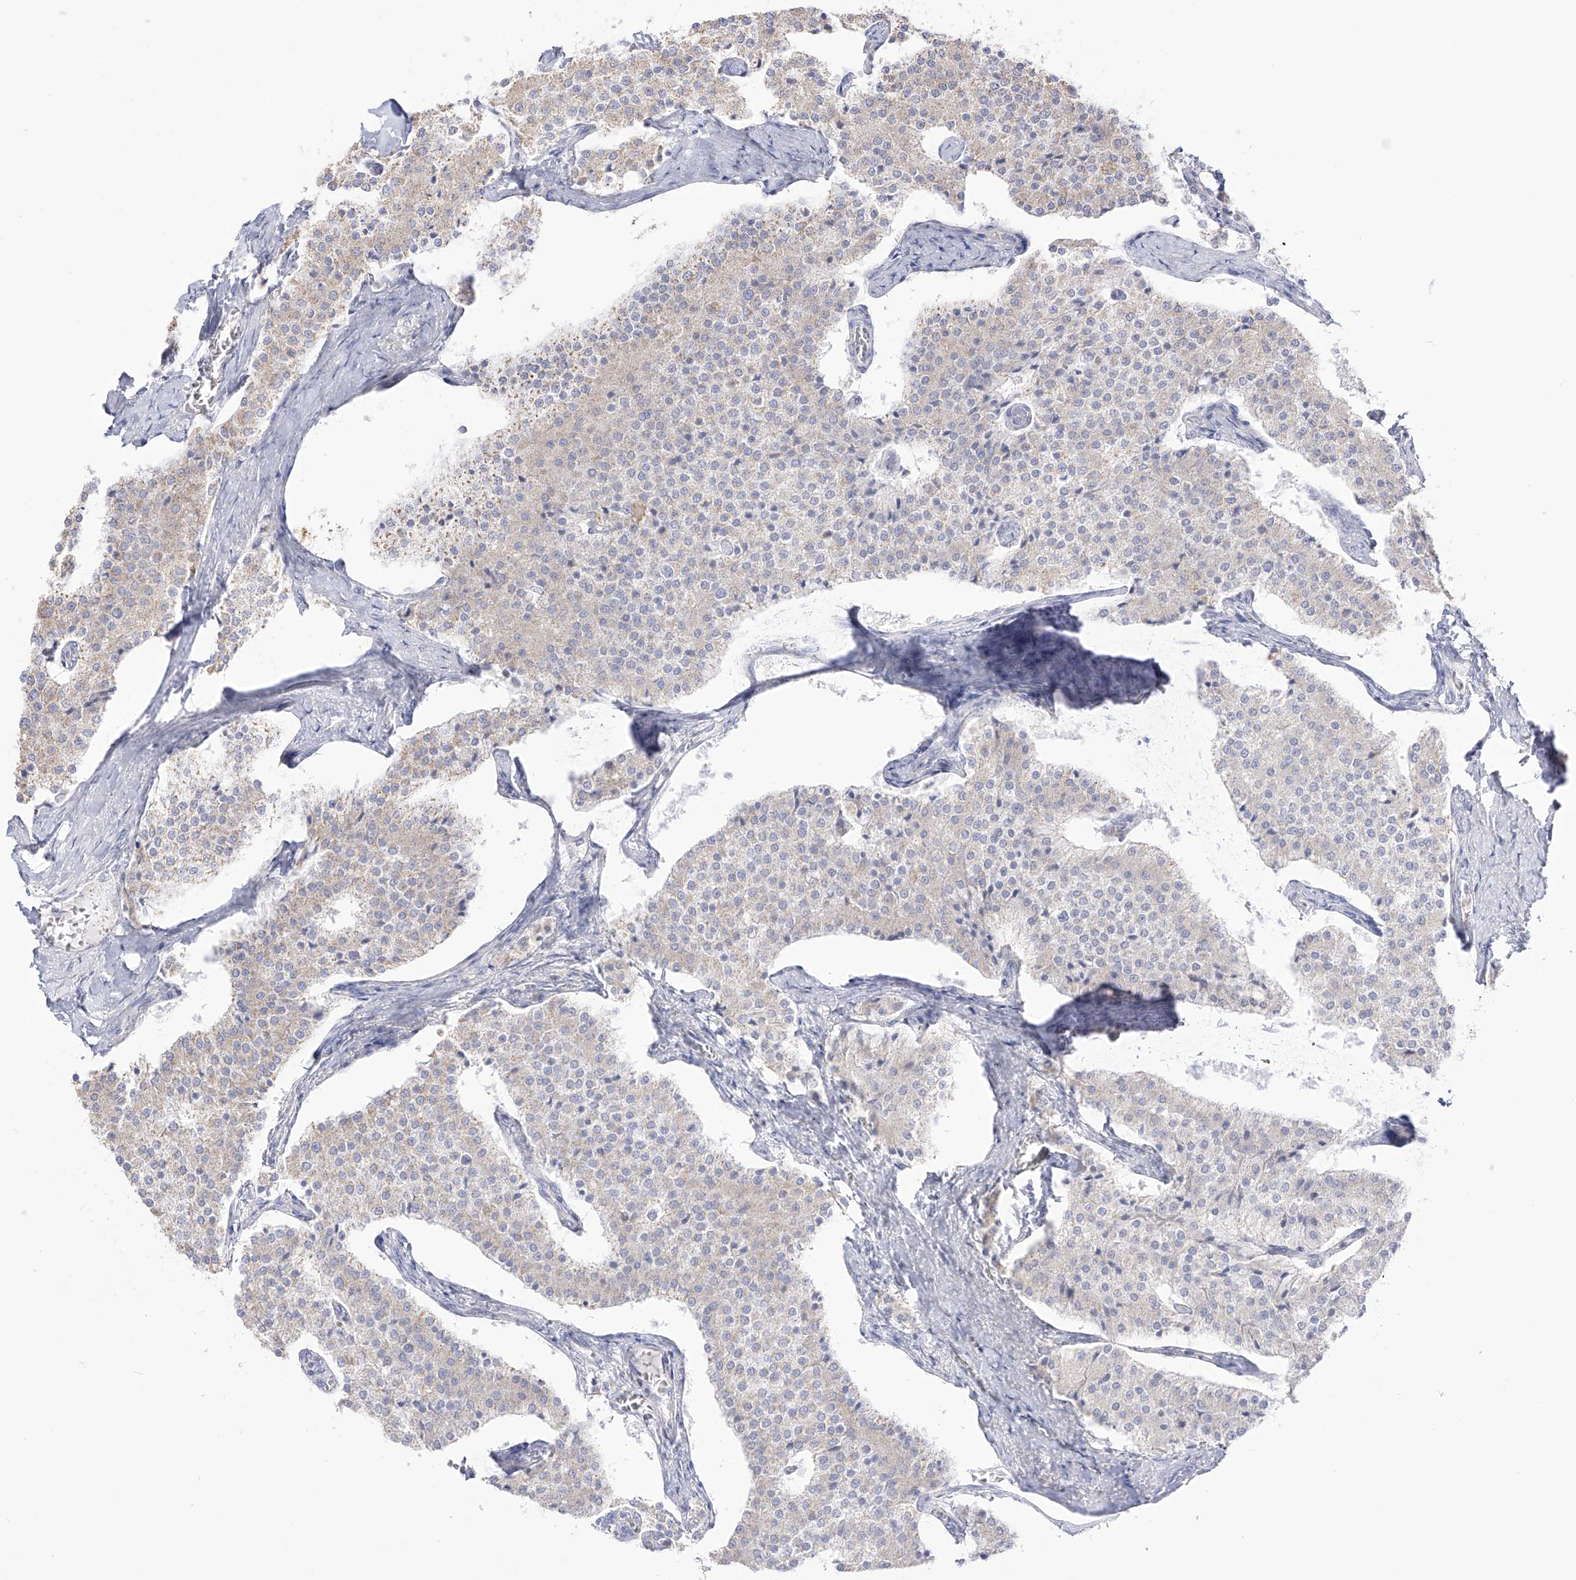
{"staining": {"intensity": "weak", "quantity": "<25%", "location": "cytoplasmic/membranous"}, "tissue": "carcinoid", "cell_type": "Tumor cells", "image_type": "cancer", "snomed": [{"axis": "morphology", "description": "Carcinoid, malignant, NOS"}, {"axis": "topography", "description": "Colon"}], "caption": "Tumor cells show no significant protein positivity in carcinoid. (IHC, brightfield microscopy, high magnification).", "gene": "RCHY1", "patient": {"sex": "female", "age": 52}}